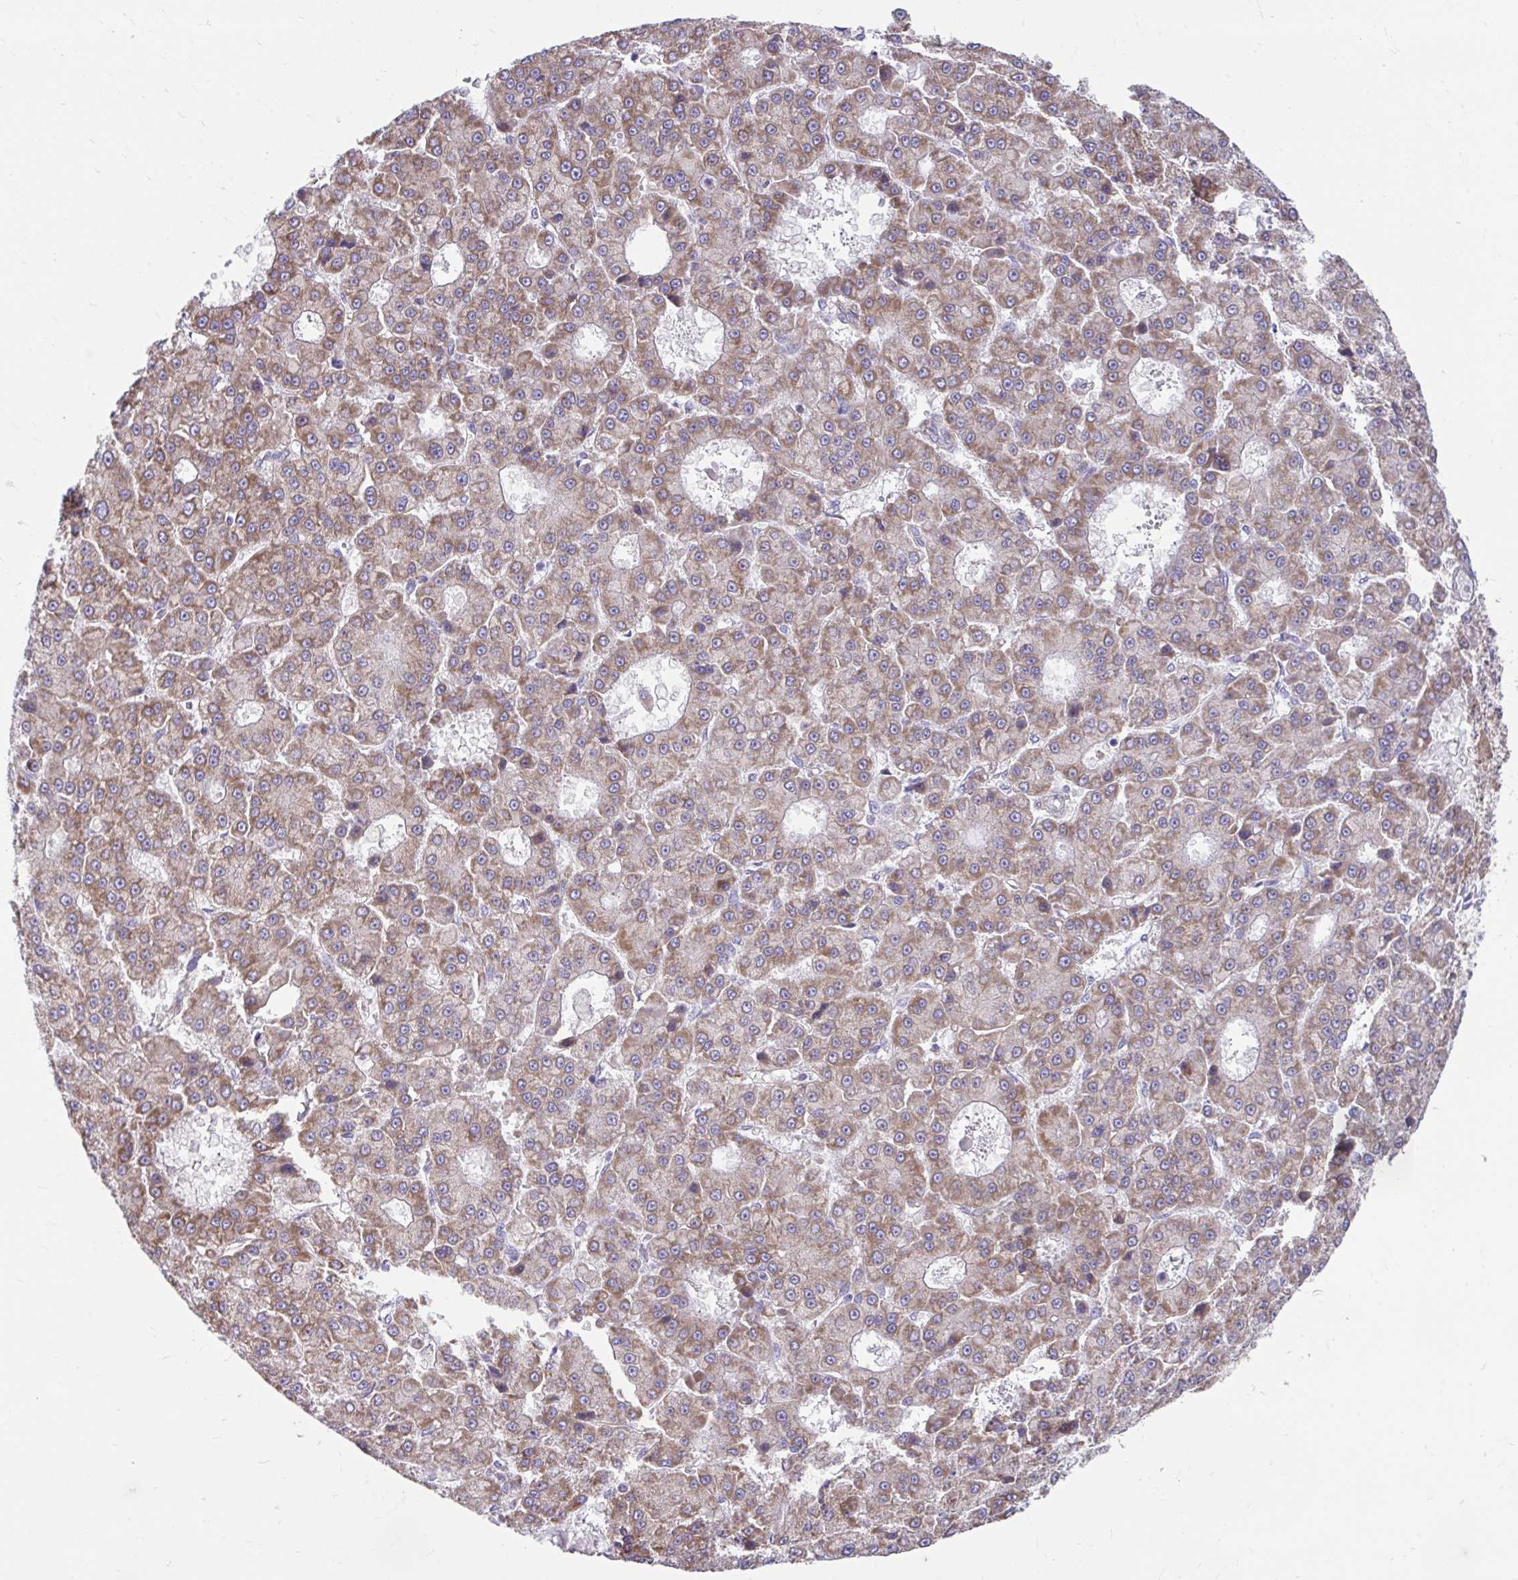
{"staining": {"intensity": "moderate", "quantity": ">75%", "location": "cytoplasmic/membranous"}, "tissue": "liver cancer", "cell_type": "Tumor cells", "image_type": "cancer", "snomed": [{"axis": "morphology", "description": "Carcinoma, Hepatocellular, NOS"}, {"axis": "topography", "description": "Liver"}], "caption": "A brown stain highlights moderate cytoplasmic/membranous positivity of a protein in hepatocellular carcinoma (liver) tumor cells. (Stains: DAB in brown, nuclei in blue, Microscopy: brightfield microscopy at high magnification).", "gene": "LINGO4", "patient": {"sex": "male", "age": 70}}